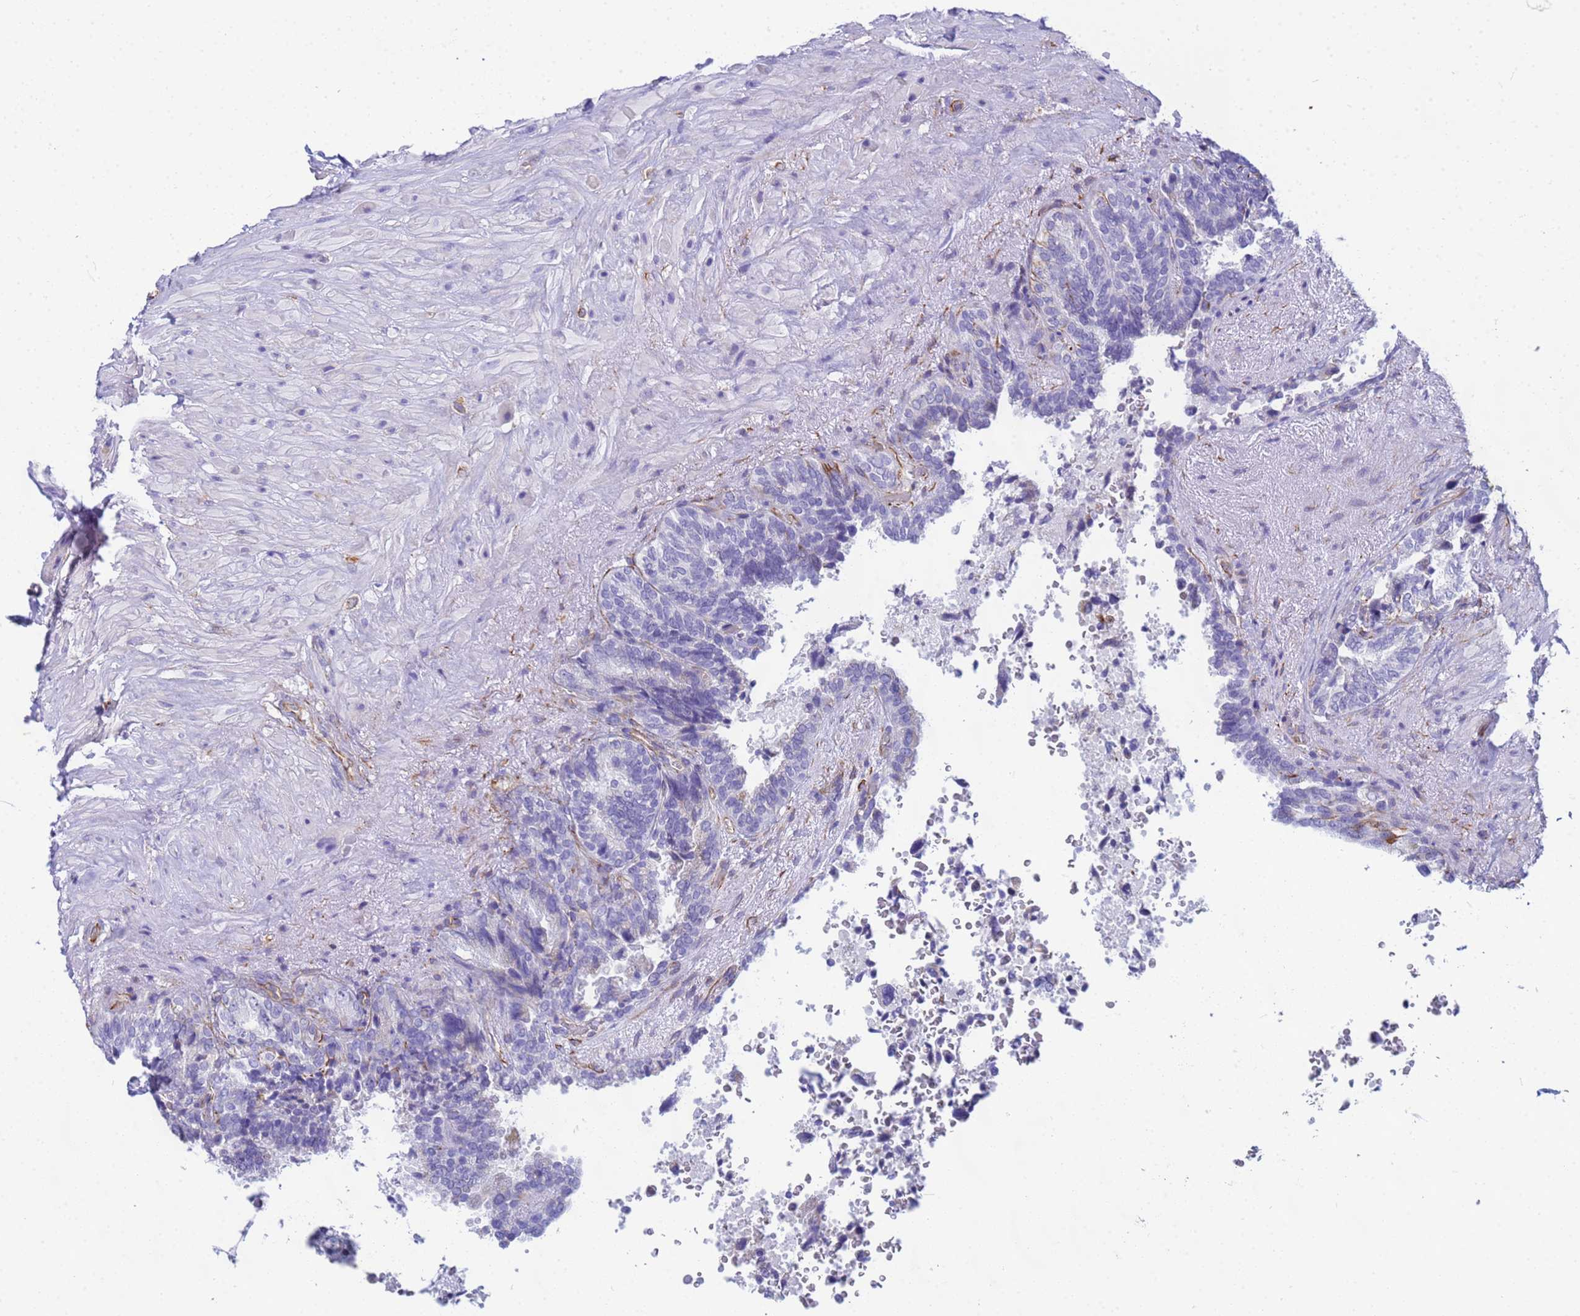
{"staining": {"intensity": "negative", "quantity": "none", "location": "none"}, "tissue": "seminal vesicle", "cell_type": "Glandular cells", "image_type": "normal", "snomed": [{"axis": "morphology", "description": "Normal tissue, NOS"}, {"axis": "topography", "description": "Seminal veicle"}, {"axis": "topography", "description": "Peripheral nerve tissue"}], "caption": "This is a histopathology image of immunohistochemistry (IHC) staining of normal seminal vesicle, which shows no staining in glandular cells.", "gene": "UBXN2B", "patient": {"sex": "male", "age": 63}}